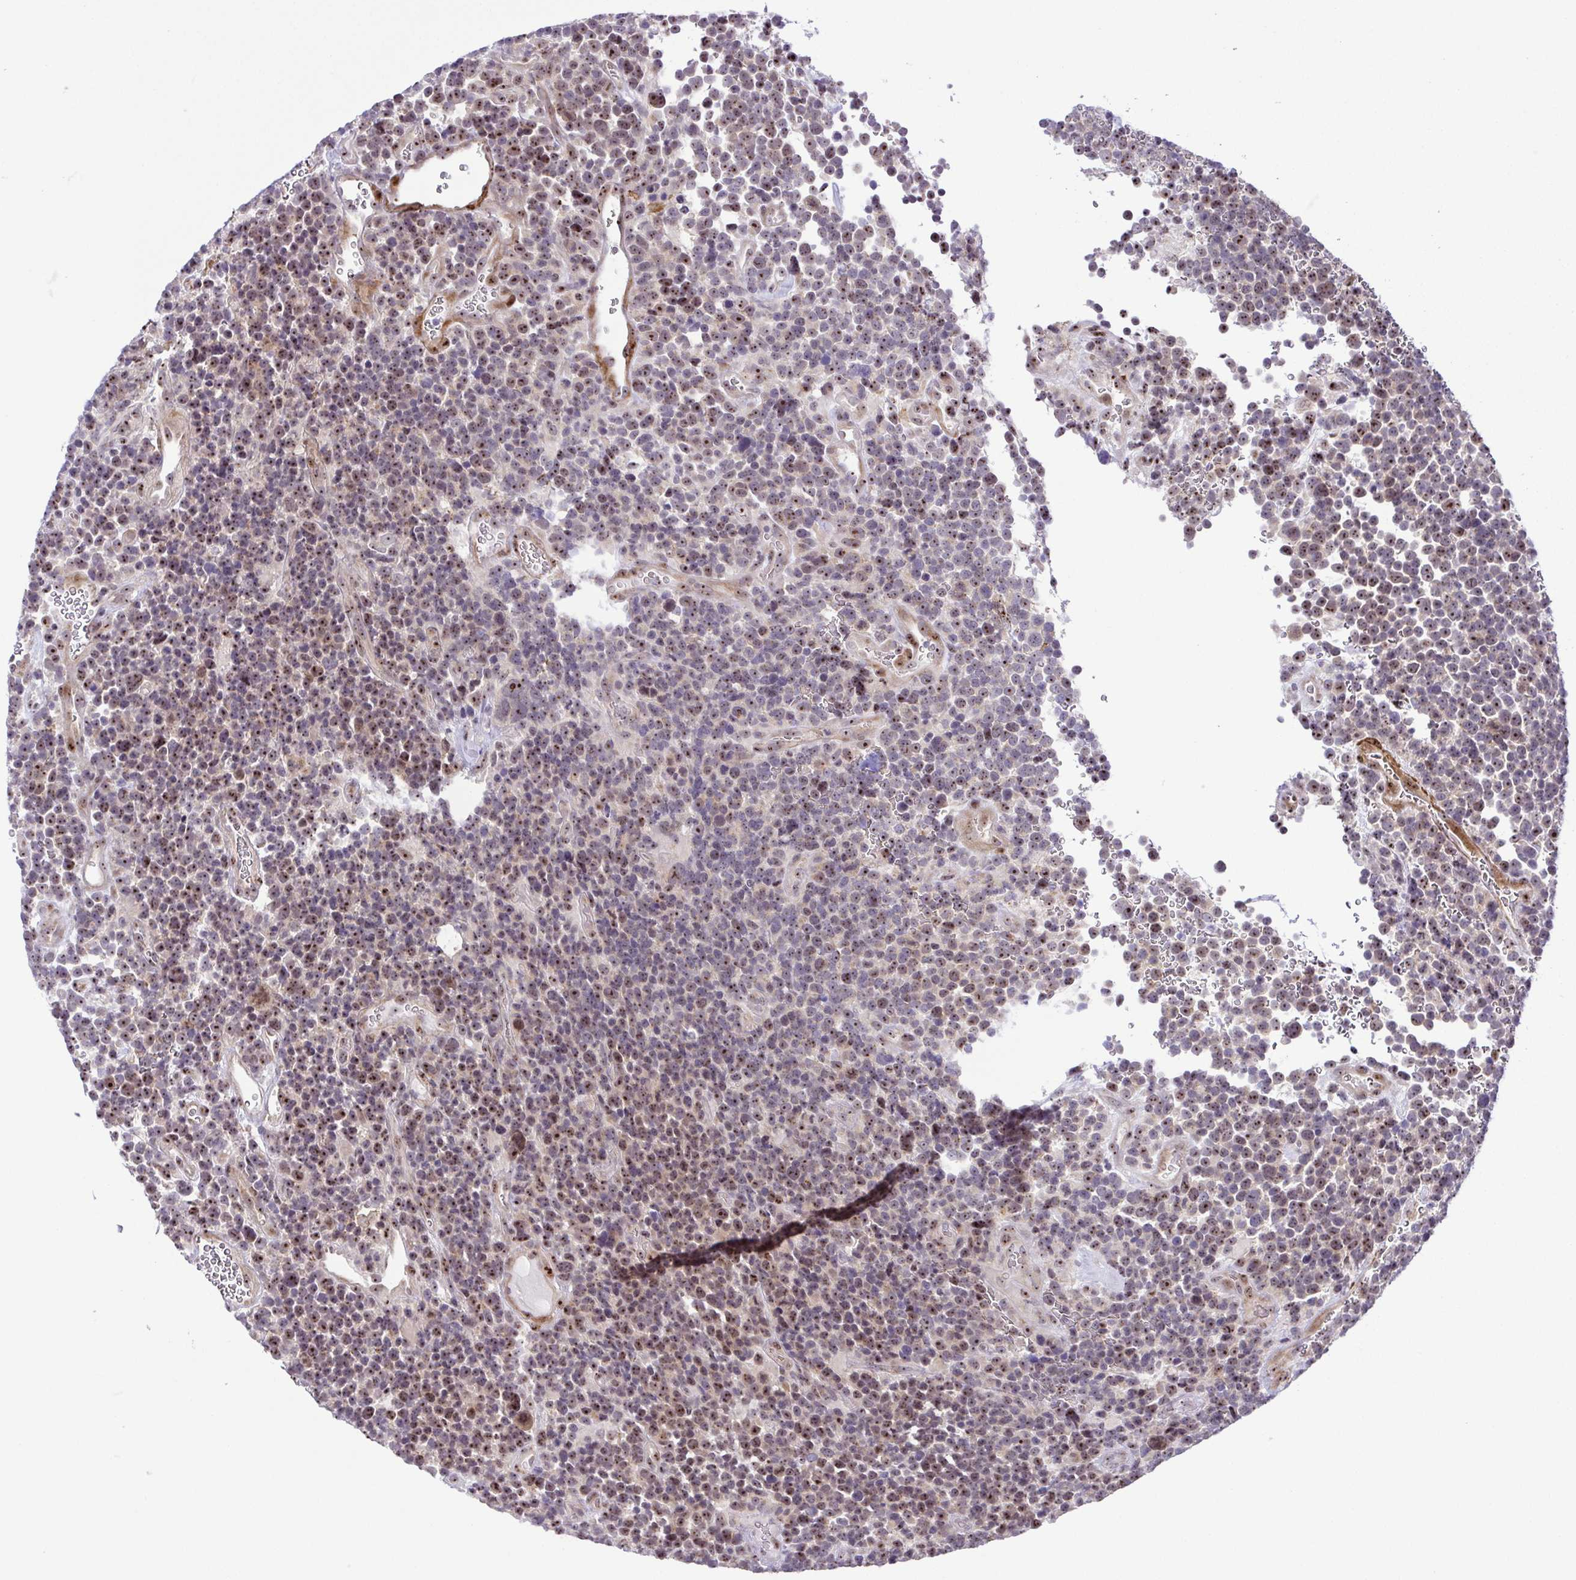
{"staining": {"intensity": "moderate", "quantity": ">75%", "location": "nuclear"}, "tissue": "glioma", "cell_type": "Tumor cells", "image_type": "cancer", "snomed": [{"axis": "morphology", "description": "Glioma, malignant, High grade"}, {"axis": "topography", "description": "Brain"}], "caption": "Immunohistochemistry (IHC) image of neoplastic tissue: glioma stained using immunohistochemistry demonstrates medium levels of moderate protein expression localized specifically in the nuclear of tumor cells, appearing as a nuclear brown color.", "gene": "RSL24D1", "patient": {"sex": "male", "age": 33}}